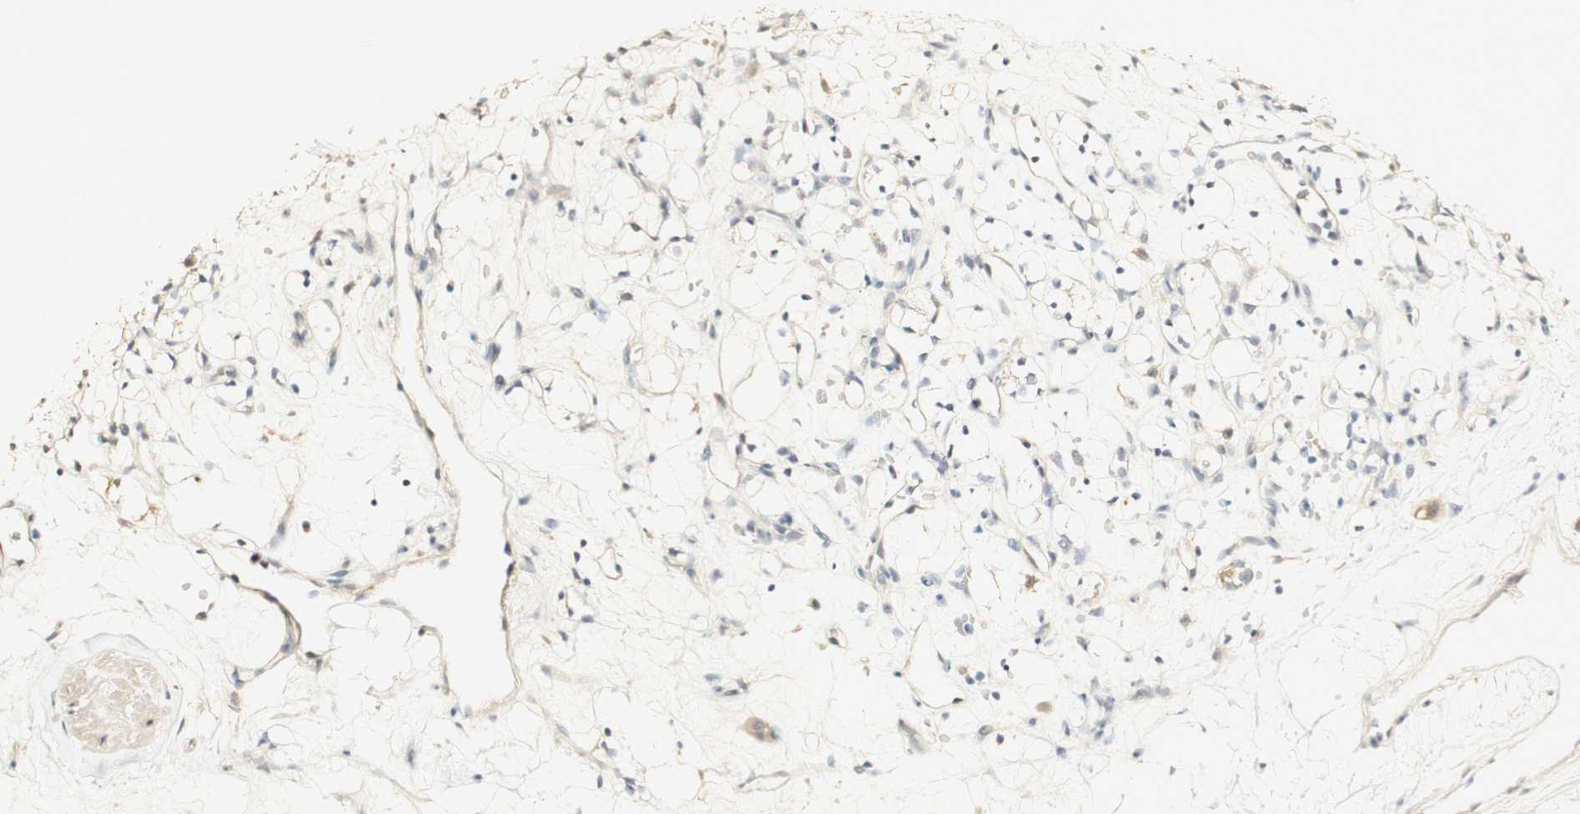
{"staining": {"intensity": "negative", "quantity": "none", "location": "none"}, "tissue": "renal cancer", "cell_type": "Tumor cells", "image_type": "cancer", "snomed": [{"axis": "morphology", "description": "Adenocarcinoma, NOS"}, {"axis": "topography", "description": "Kidney"}], "caption": "Immunohistochemistry photomicrograph of neoplastic tissue: human adenocarcinoma (renal) stained with DAB (3,3'-diaminobenzidine) demonstrates no significant protein positivity in tumor cells. (Brightfield microscopy of DAB immunohistochemistry (IHC) at high magnification).", "gene": "SYT7", "patient": {"sex": "female", "age": 60}}